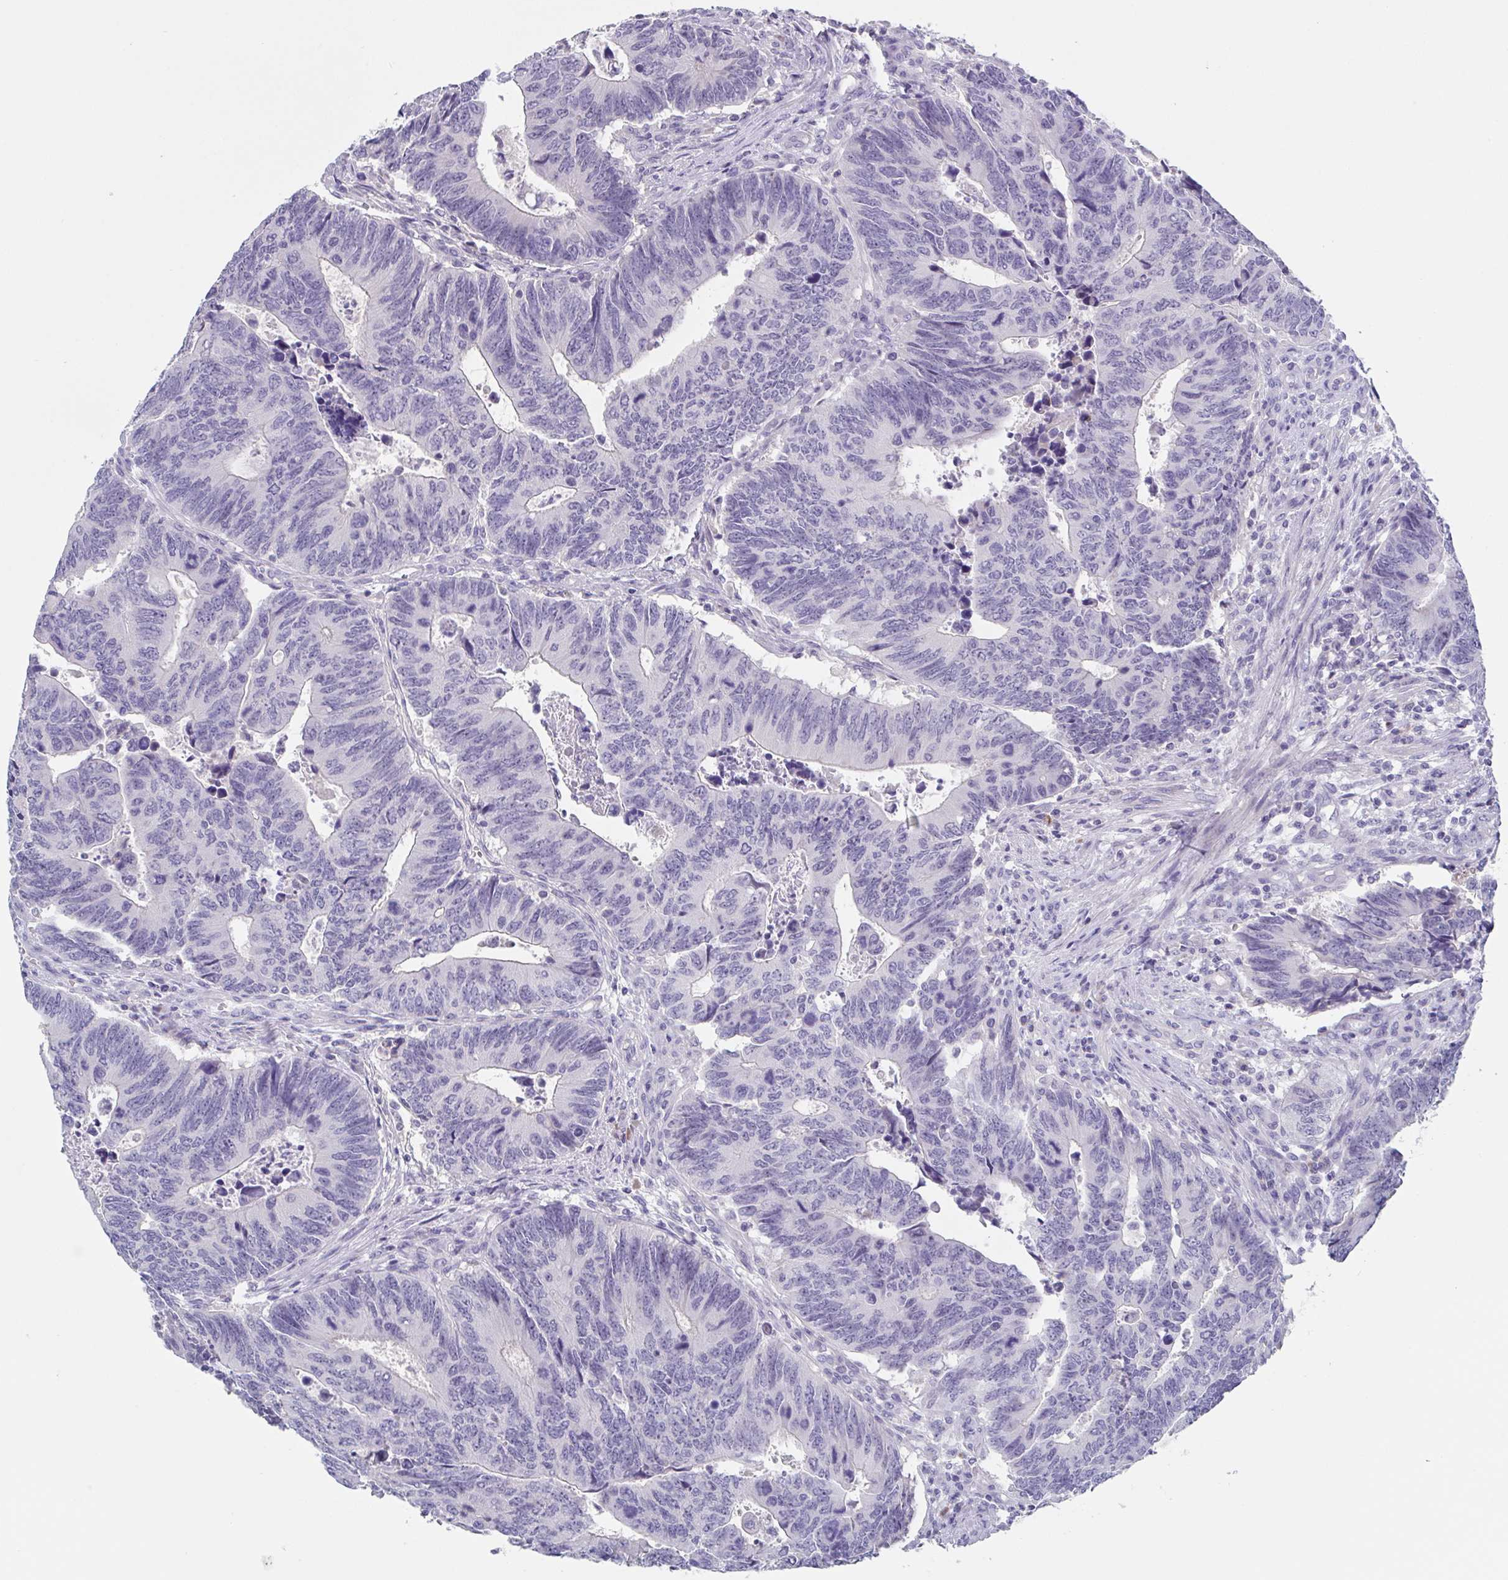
{"staining": {"intensity": "negative", "quantity": "none", "location": "none"}, "tissue": "colorectal cancer", "cell_type": "Tumor cells", "image_type": "cancer", "snomed": [{"axis": "morphology", "description": "Adenocarcinoma, NOS"}, {"axis": "topography", "description": "Colon"}], "caption": "IHC histopathology image of human adenocarcinoma (colorectal) stained for a protein (brown), which shows no expression in tumor cells.", "gene": "NOXRED1", "patient": {"sex": "male", "age": 87}}